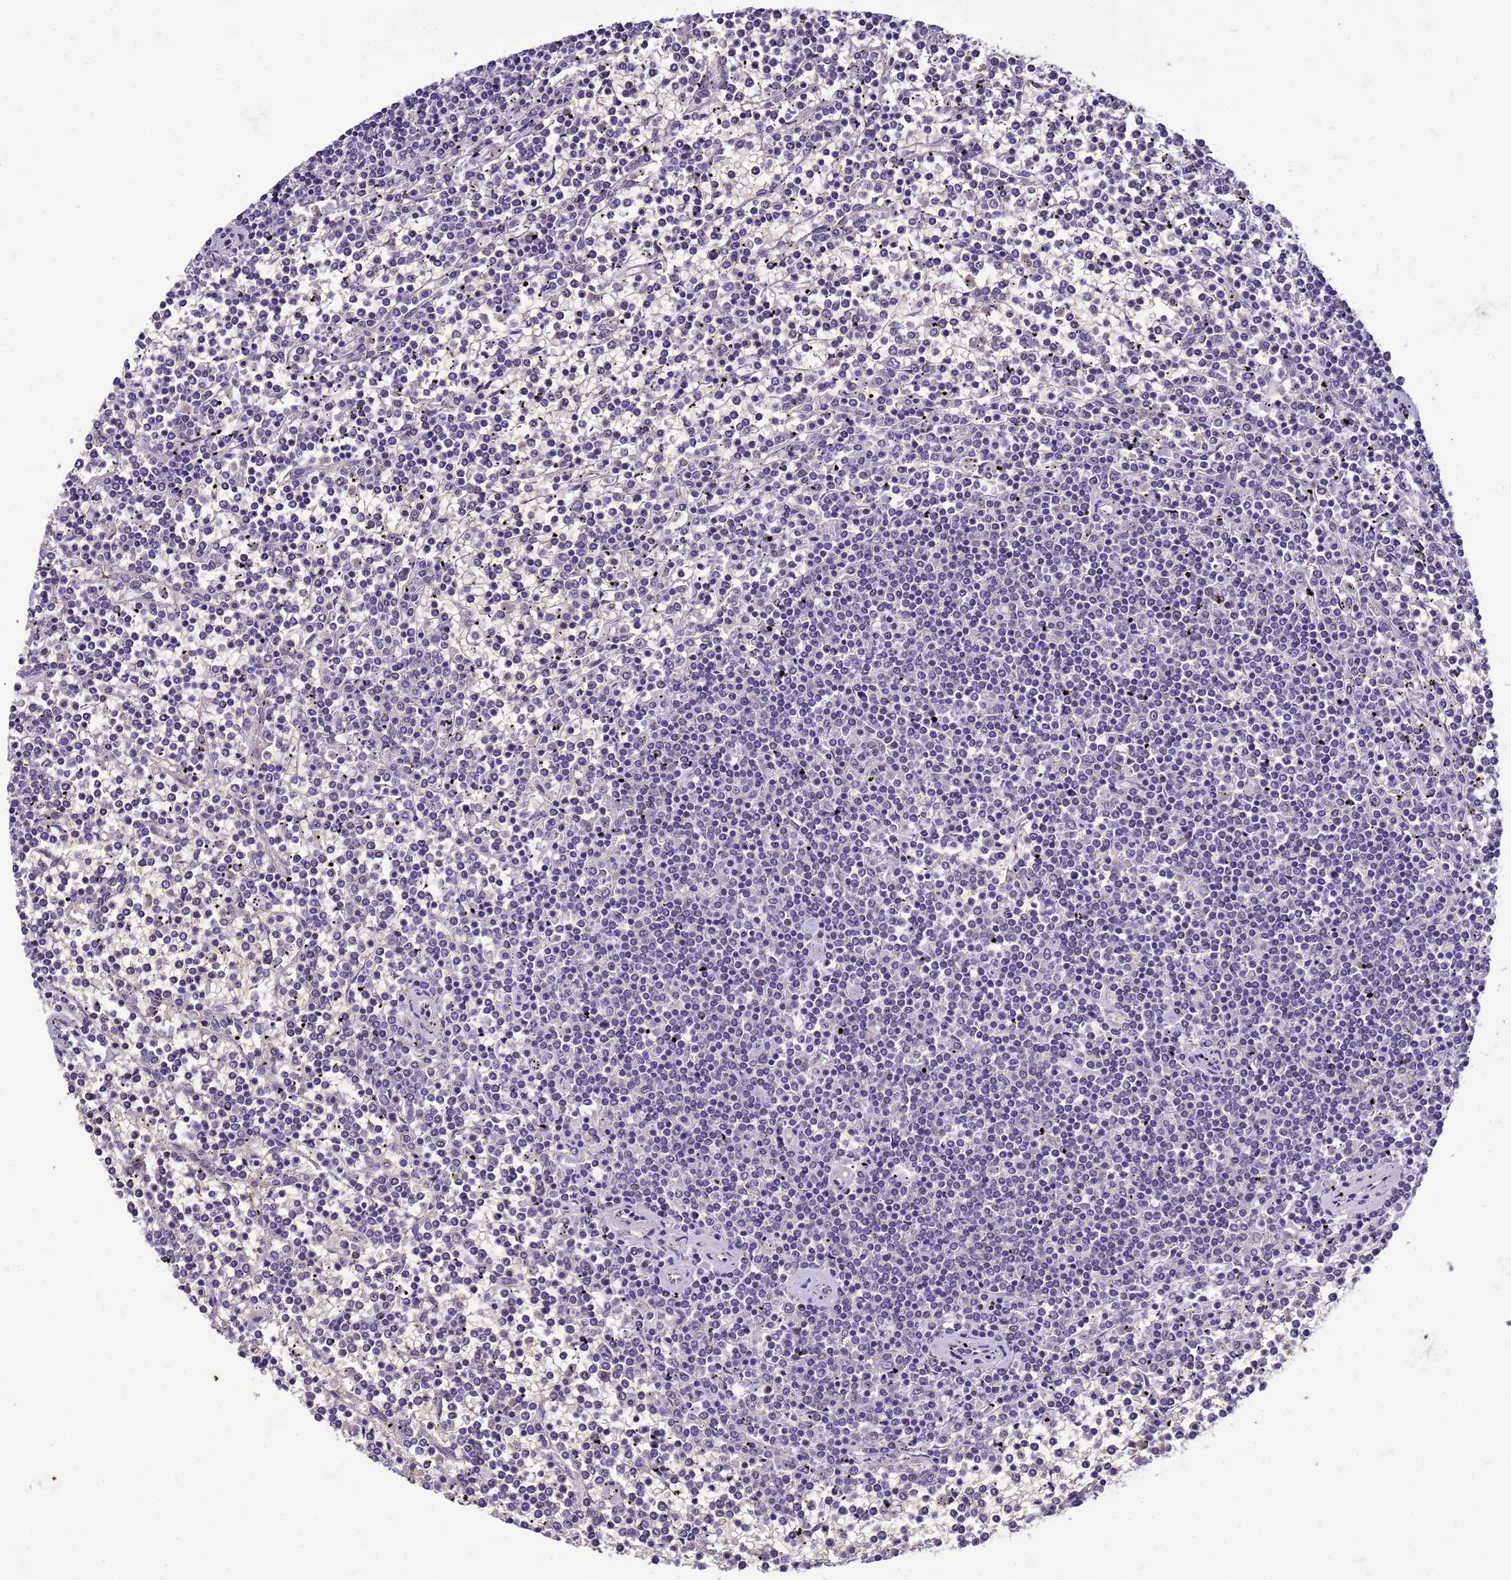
{"staining": {"intensity": "negative", "quantity": "none", "location": "none"}, "tissue": "lymphoma", "cell_type": "Tumor cells", "image_type": "cancer", "snomed": [{"axis": "morphology", "description": "Malignant lymphoma, non-Hodgkin's type, Low grade"}, {"axis": "topography", "description": "Spleen"}], "caption": "A micrograph of lymphoma stained for a protein demonstrates no brown staining in tumor cells.", "gene": "DDI2", "patient": {"sex": "female", "age": 19}}